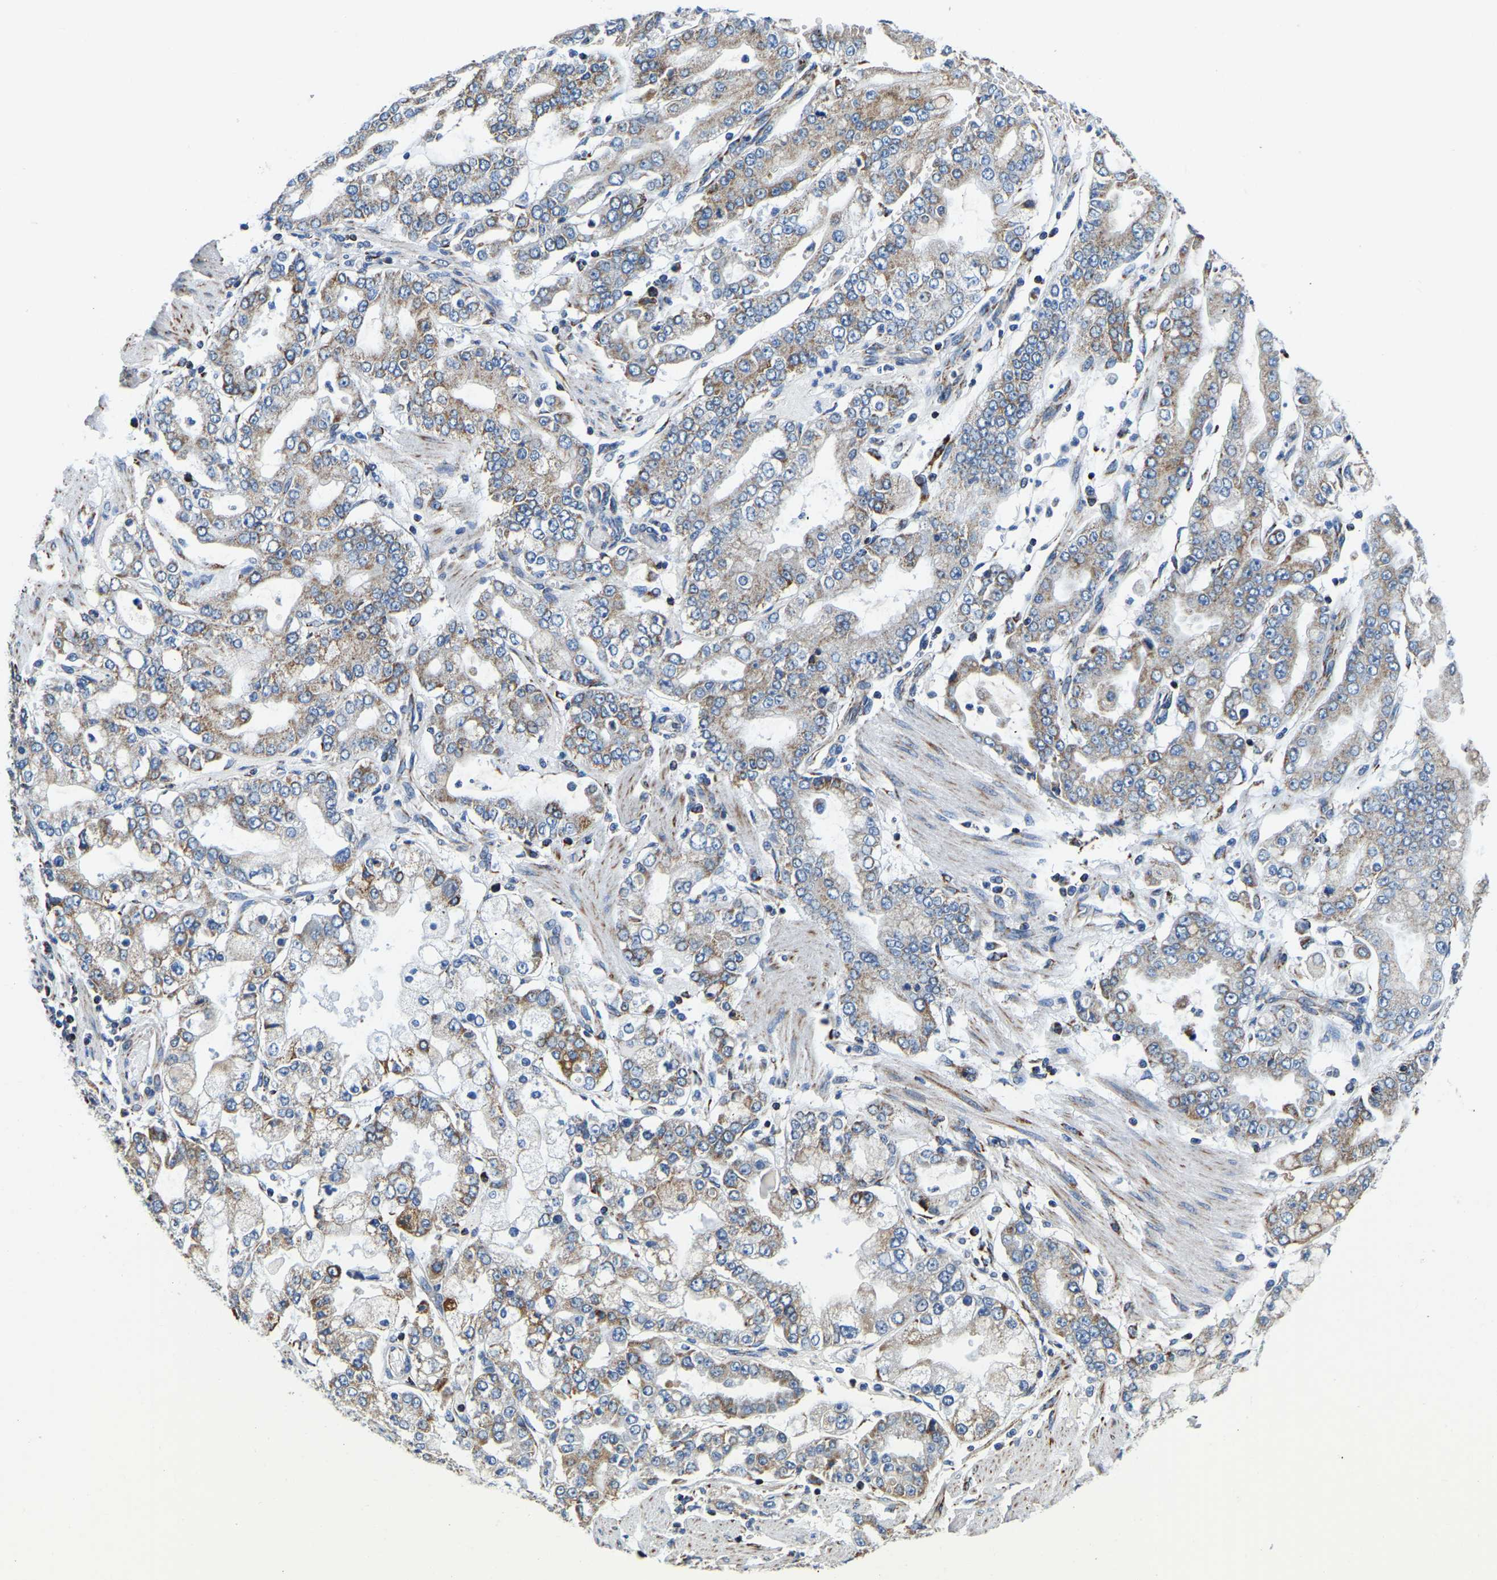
{"staining": {"intensity": "weak", "quantity": "25%-75%", "location": "cytoplasmic/membranous"}, "tissue": "stomach cancer", "cell_type": "Tumor cells", "image_type": "cancer", "snomed": [{"axis": "morphology", "description": "Adenocarcinoma, NOS"}, {"axis": "topography", "description": "Stomach"}], "caption": "Weak cytoplasmic/membranous staining for a protein is identified in about 25%-75% of tumor cells of adenocarcinoma (stomach) using immunohistochemistry (IHC).", "gene": "SFXN1", "patient": {"sex": "male", "age": 76}}